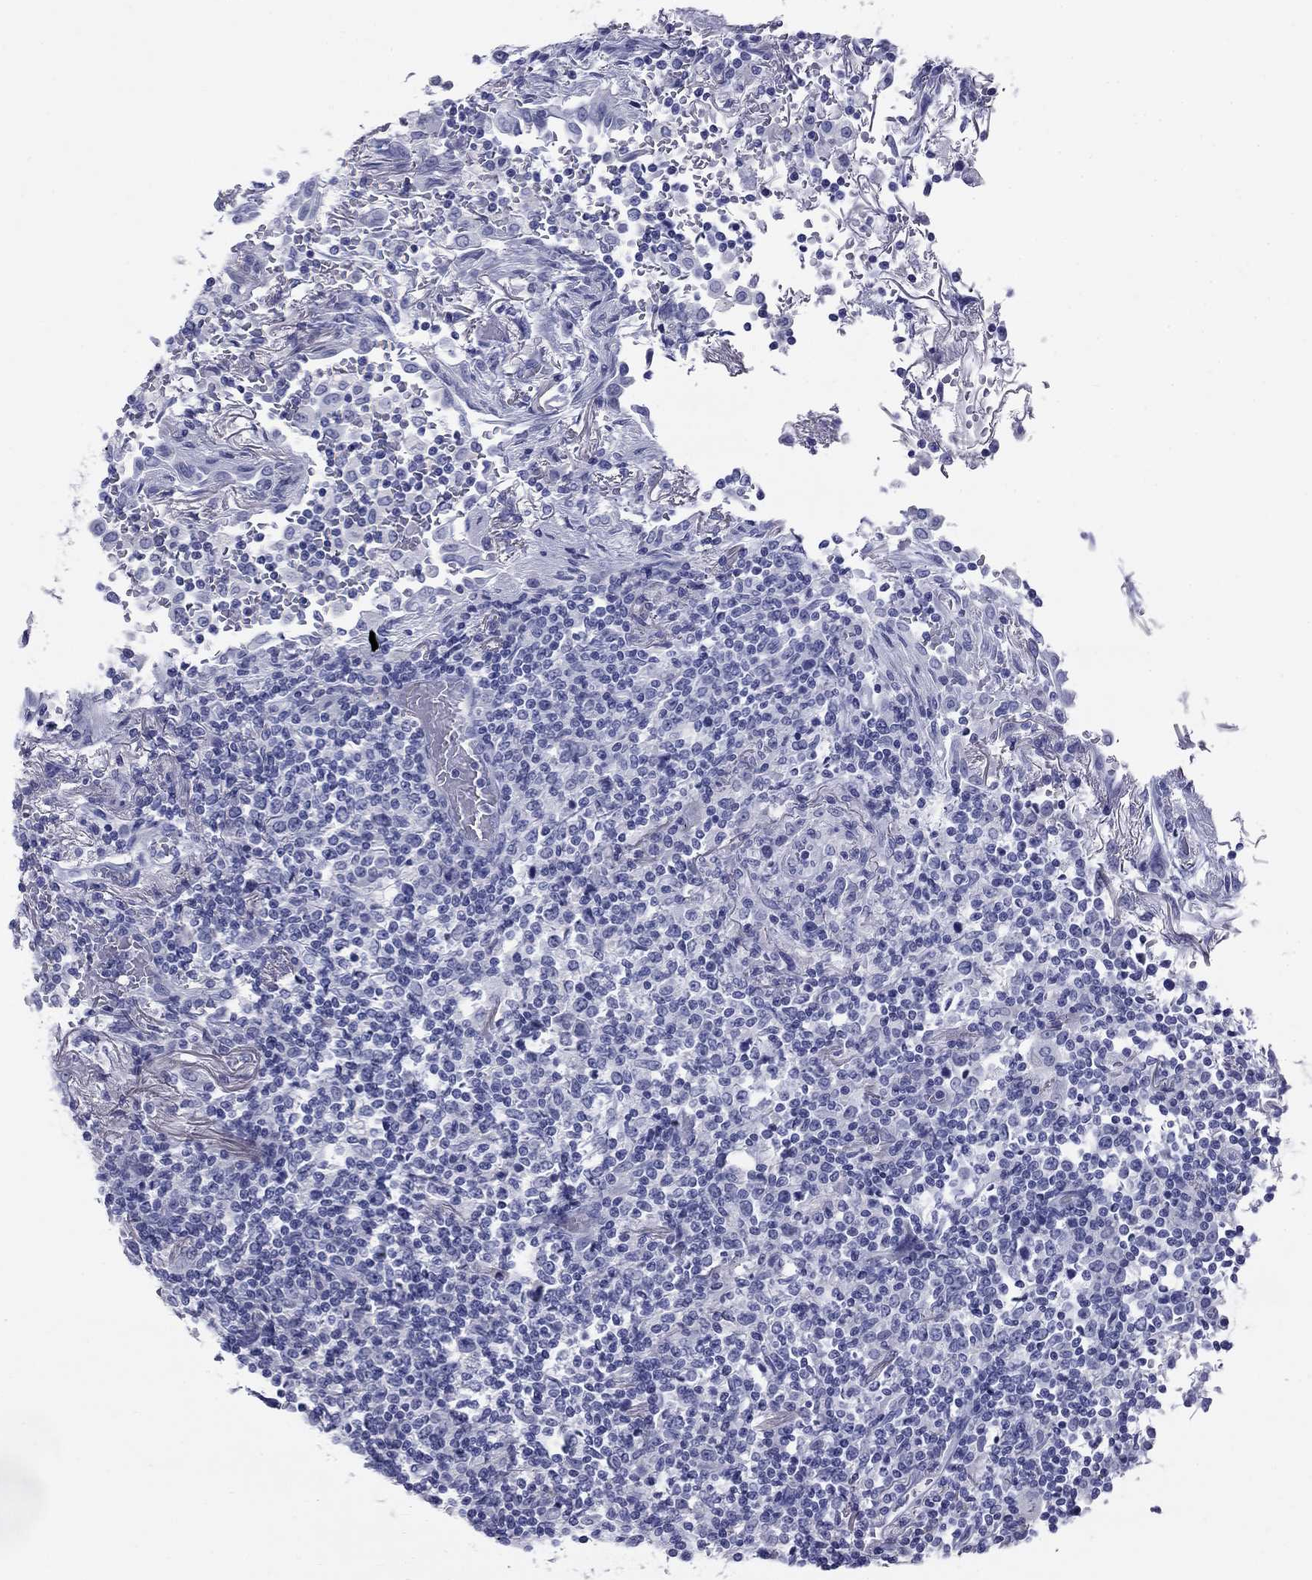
{"staining": {"intensity": "negative", "quantity": "none", "location": "none"}, "tissue": "lymphoma", "cell_type": "Tumor cells", "image_type": "cancer", "snomed": [{"axis": "morphology", "description": "Malignant lymphoma, non-Hodgkin's type, High grade"}, {"axis": "topography", "description": "Lung"}], "caption": "The IHC photomicrograph has no significant staining in tumor cells of malignant lymphoma, non-Hodgkin's type (high-grade) tissue.", "gene": "NPPA", "patient": {"sex": "male", "age": 79}}